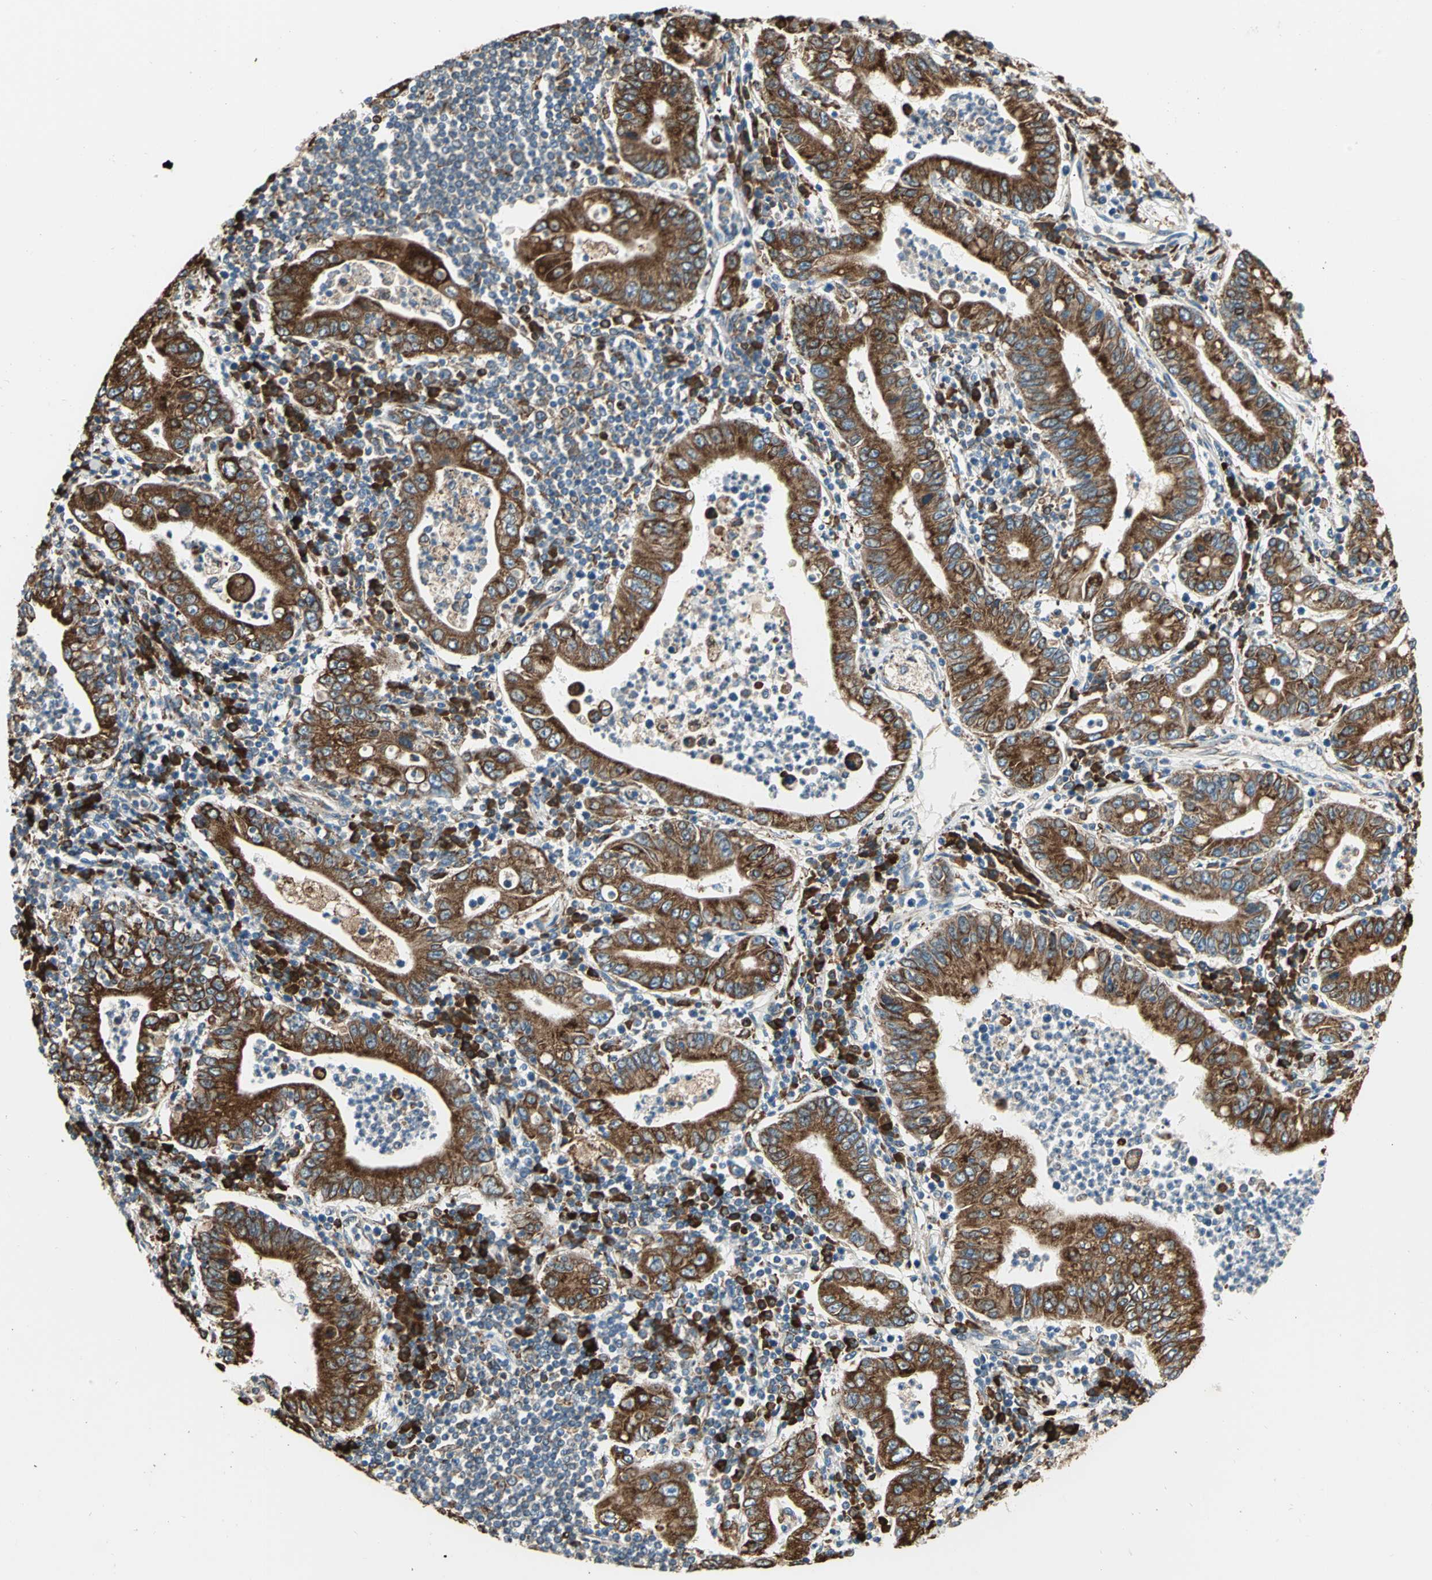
{"staining": {"intensity": "strong", "quantity": ">75%", "location": "cytoplasmic/membranous"}, "tissue": "stomach cancer", "cell_type": "Tumor cells", "image_type": "cancer", "snomed": [{"axis": "morphology", "description": "Normal tissue, NOS"}, {"axis": "morphology", "description": "Adenocarcinoma, NOS"}, {"axis": "topography", "description": "Esophagus"}, {"axis": "topography", "description": "Stomach, upper"}, {"axis": "topography", "description": "Peripheral nerve tissue"}], "caption": "A histopathology image showing strong cytoplasmic/membranous staining in about >75% of tumor cells in adenocarcinoma (stomach), as visualized by brown immunohistochemical staining.", "gene": "PDIA4", "patient": {"sex": "male", "age": 62}}